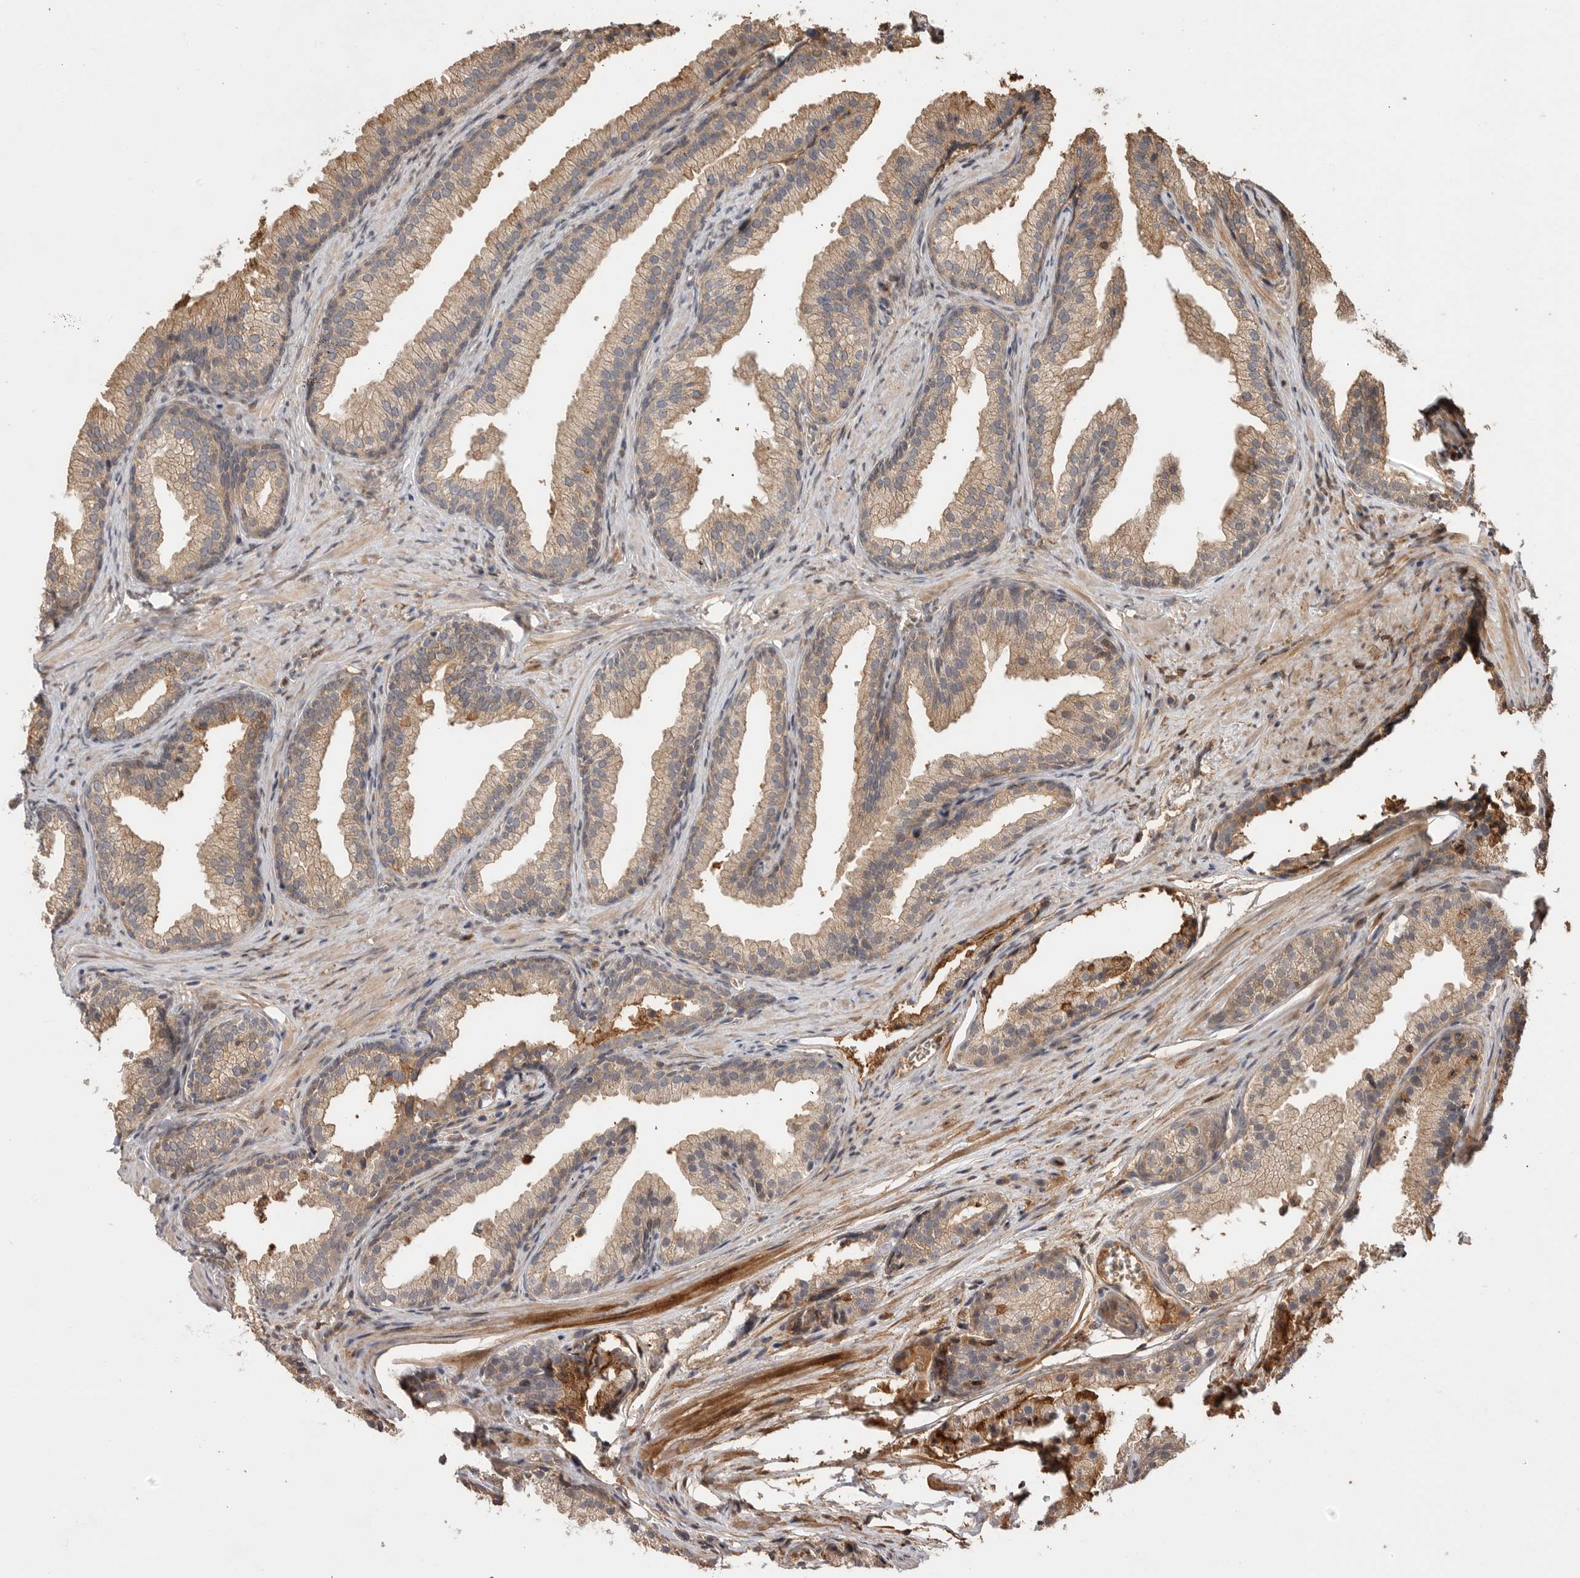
{"staining": {"intensity": "moderate", "quantity": ">75%", "location": "cytoplasmic/membranous"}, "tissue": "prostate", "cell_type": "Glandular cells", "image_type": "normal", "snomed": [{"axis": "morphology", "description": "Normal tissue, NOS"}, {"axis": "topography", "description": "Prostate"}], "caption": "Immunohistochemical staining of unremarkable prostate displays medium levels of moderate cytoplasmic/membranous positivity in about >75% of glandular cells.", "gene": "VN1R4", "patient": {"sex": "male", "age": 76}}